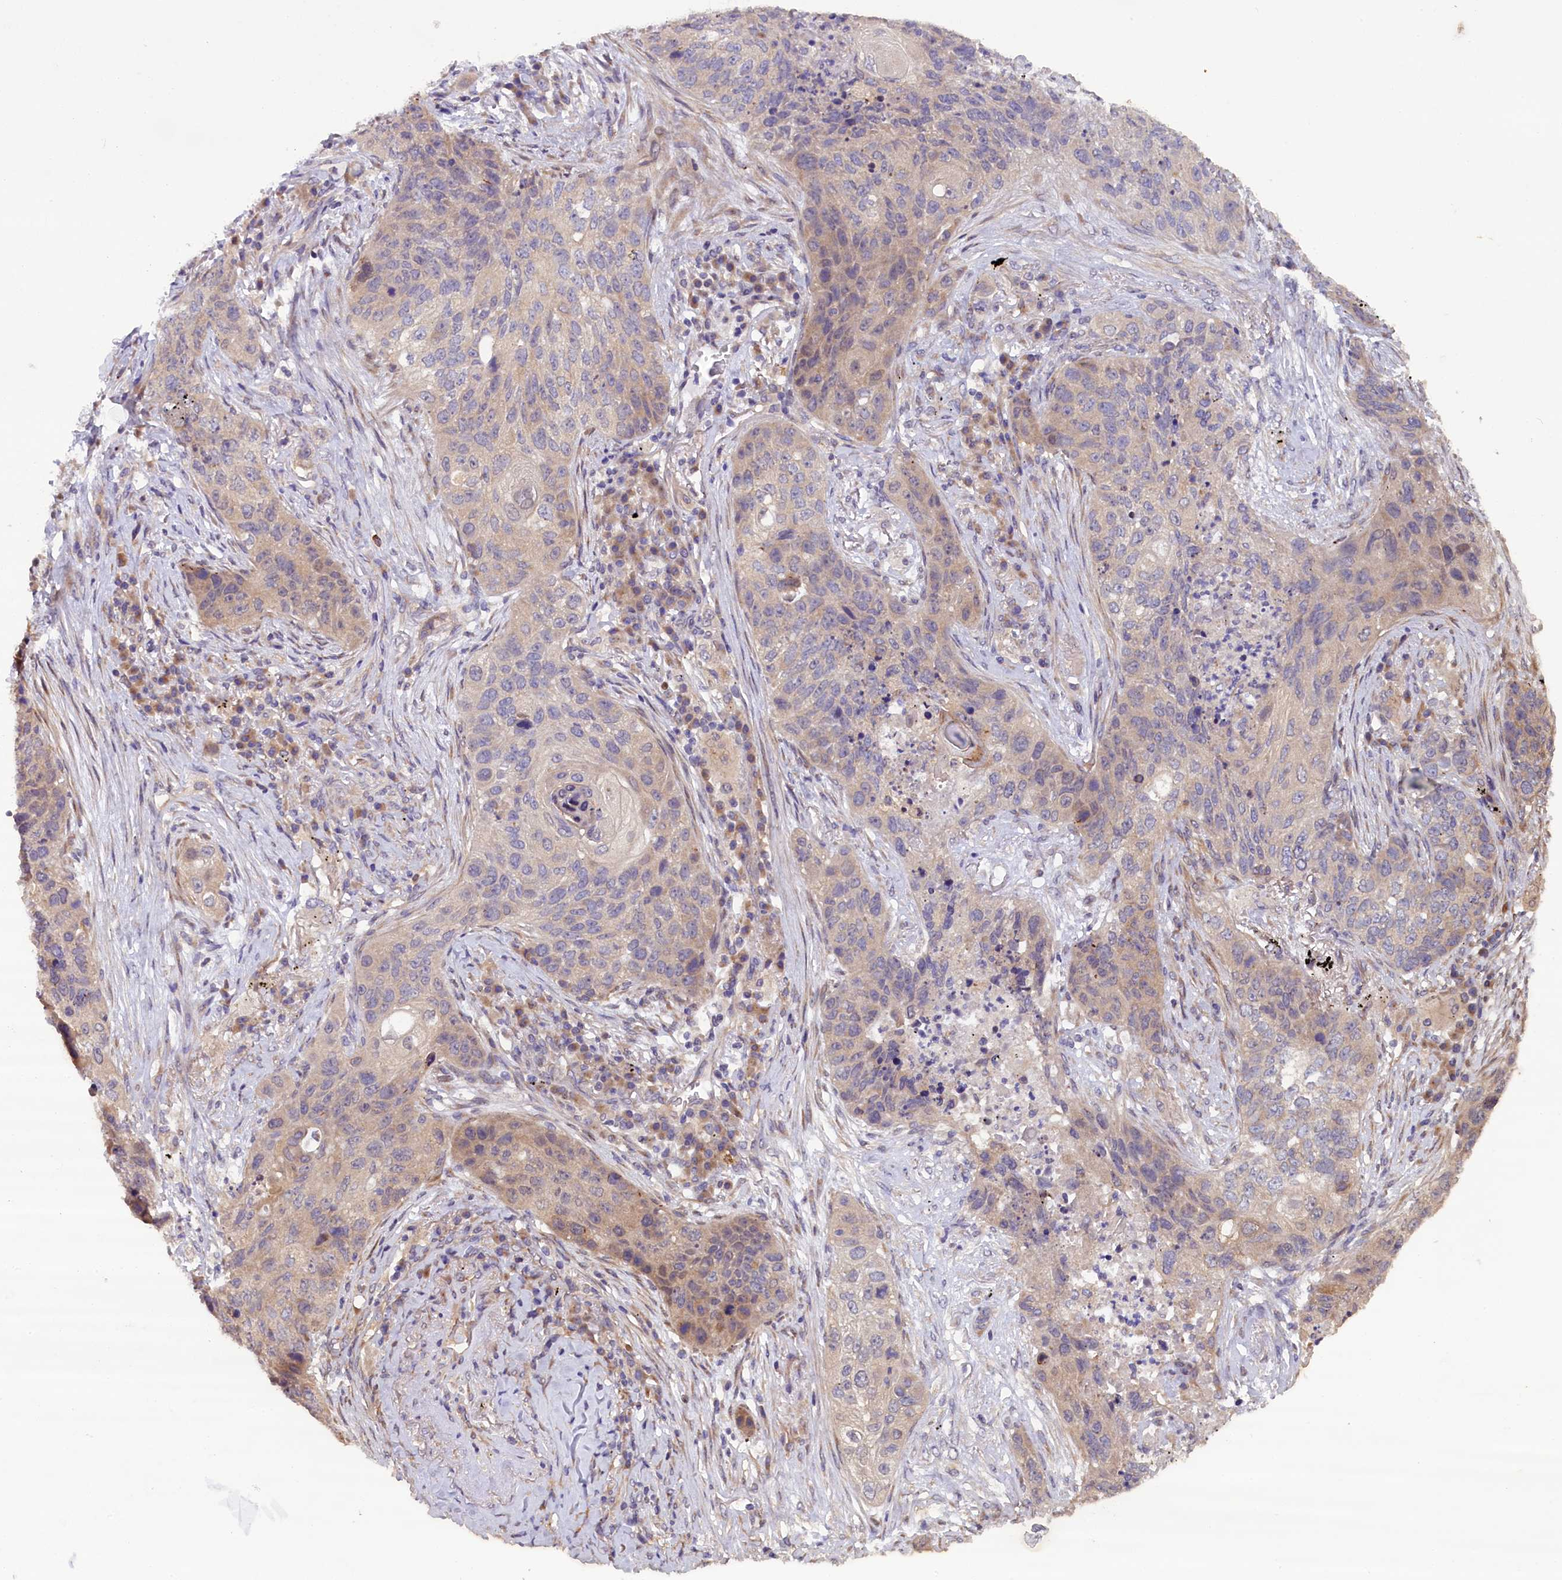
{"staining": {"intensity": "weak", "quantity": "<25%", "location": "cytoplasmic/membranous"}, "tissue": "lung cancer", "cell_type": "Tumor cells", "image_type": "cancer", "snomed": [{"axis": "morphology", "description": "Squamous cell carcinoma, NOS"}, {"axis": "topography", "description": "Lung"}], "caption": "The IHC photomicrograph has no significant expression in tumor cells of squamous cell carcinoma (lung) tissue.", "gene": "CCDC9B", "patient": {"sex": "female", "age": 63}}